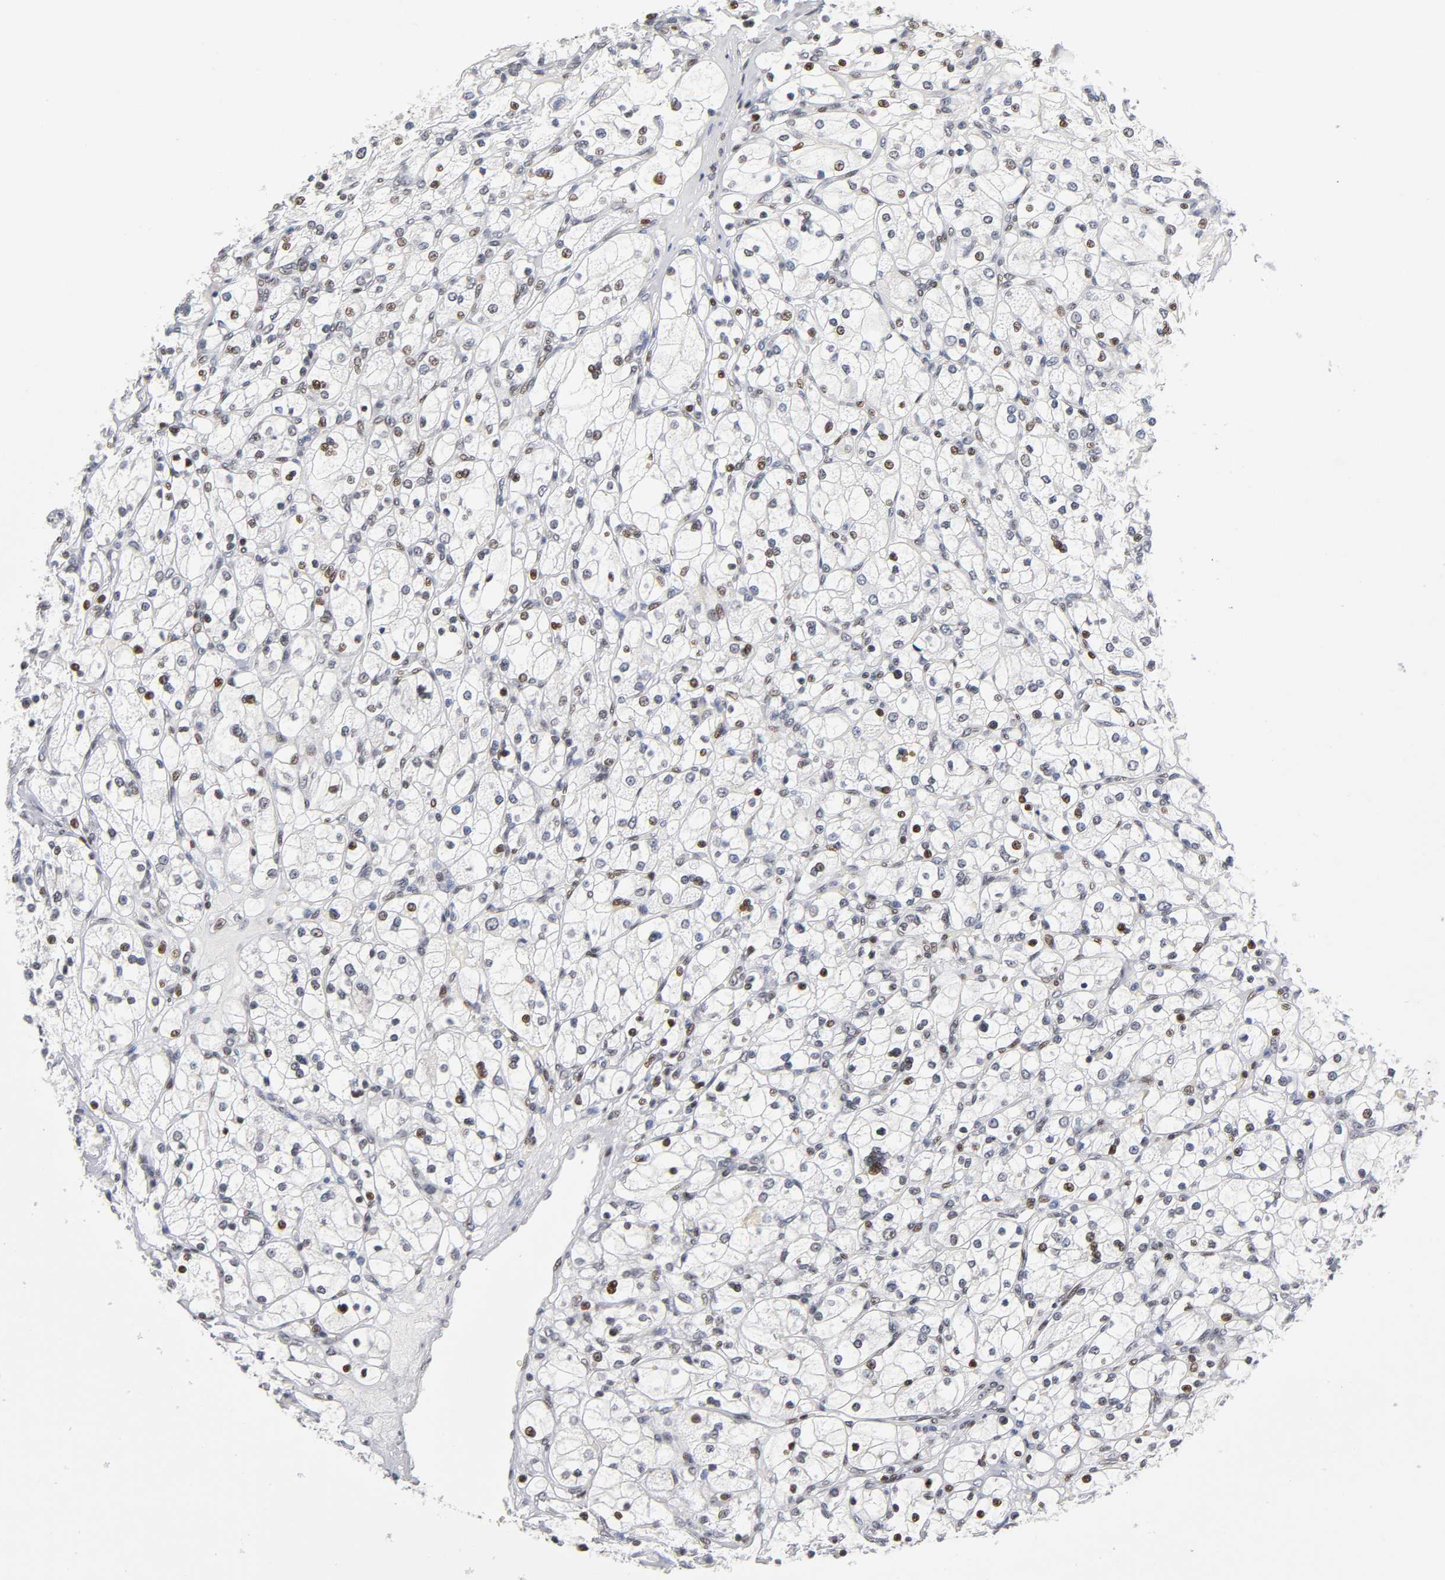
{"staining": {"intensity": "strong", "quantity": ">75%", "location": "nuclear"}, "tissue": "renal cancer", "cell_type": "Tumor cells", "image_type": "cancer", "snomed": [{"axis": "morphology", "description": "Adenocarcinoma, NOS"}, {"axis": "topography", "description": "Kidney"}], "caption": "The immunohistochemical stain labels strong nuclear positivity in tumor cells of renal adenocarcinoma tissue. The protein is shown in brown color, while the nuclei are stained blue.", "gene": "SP3", "patient": {"sex": "female", "age": 83}}